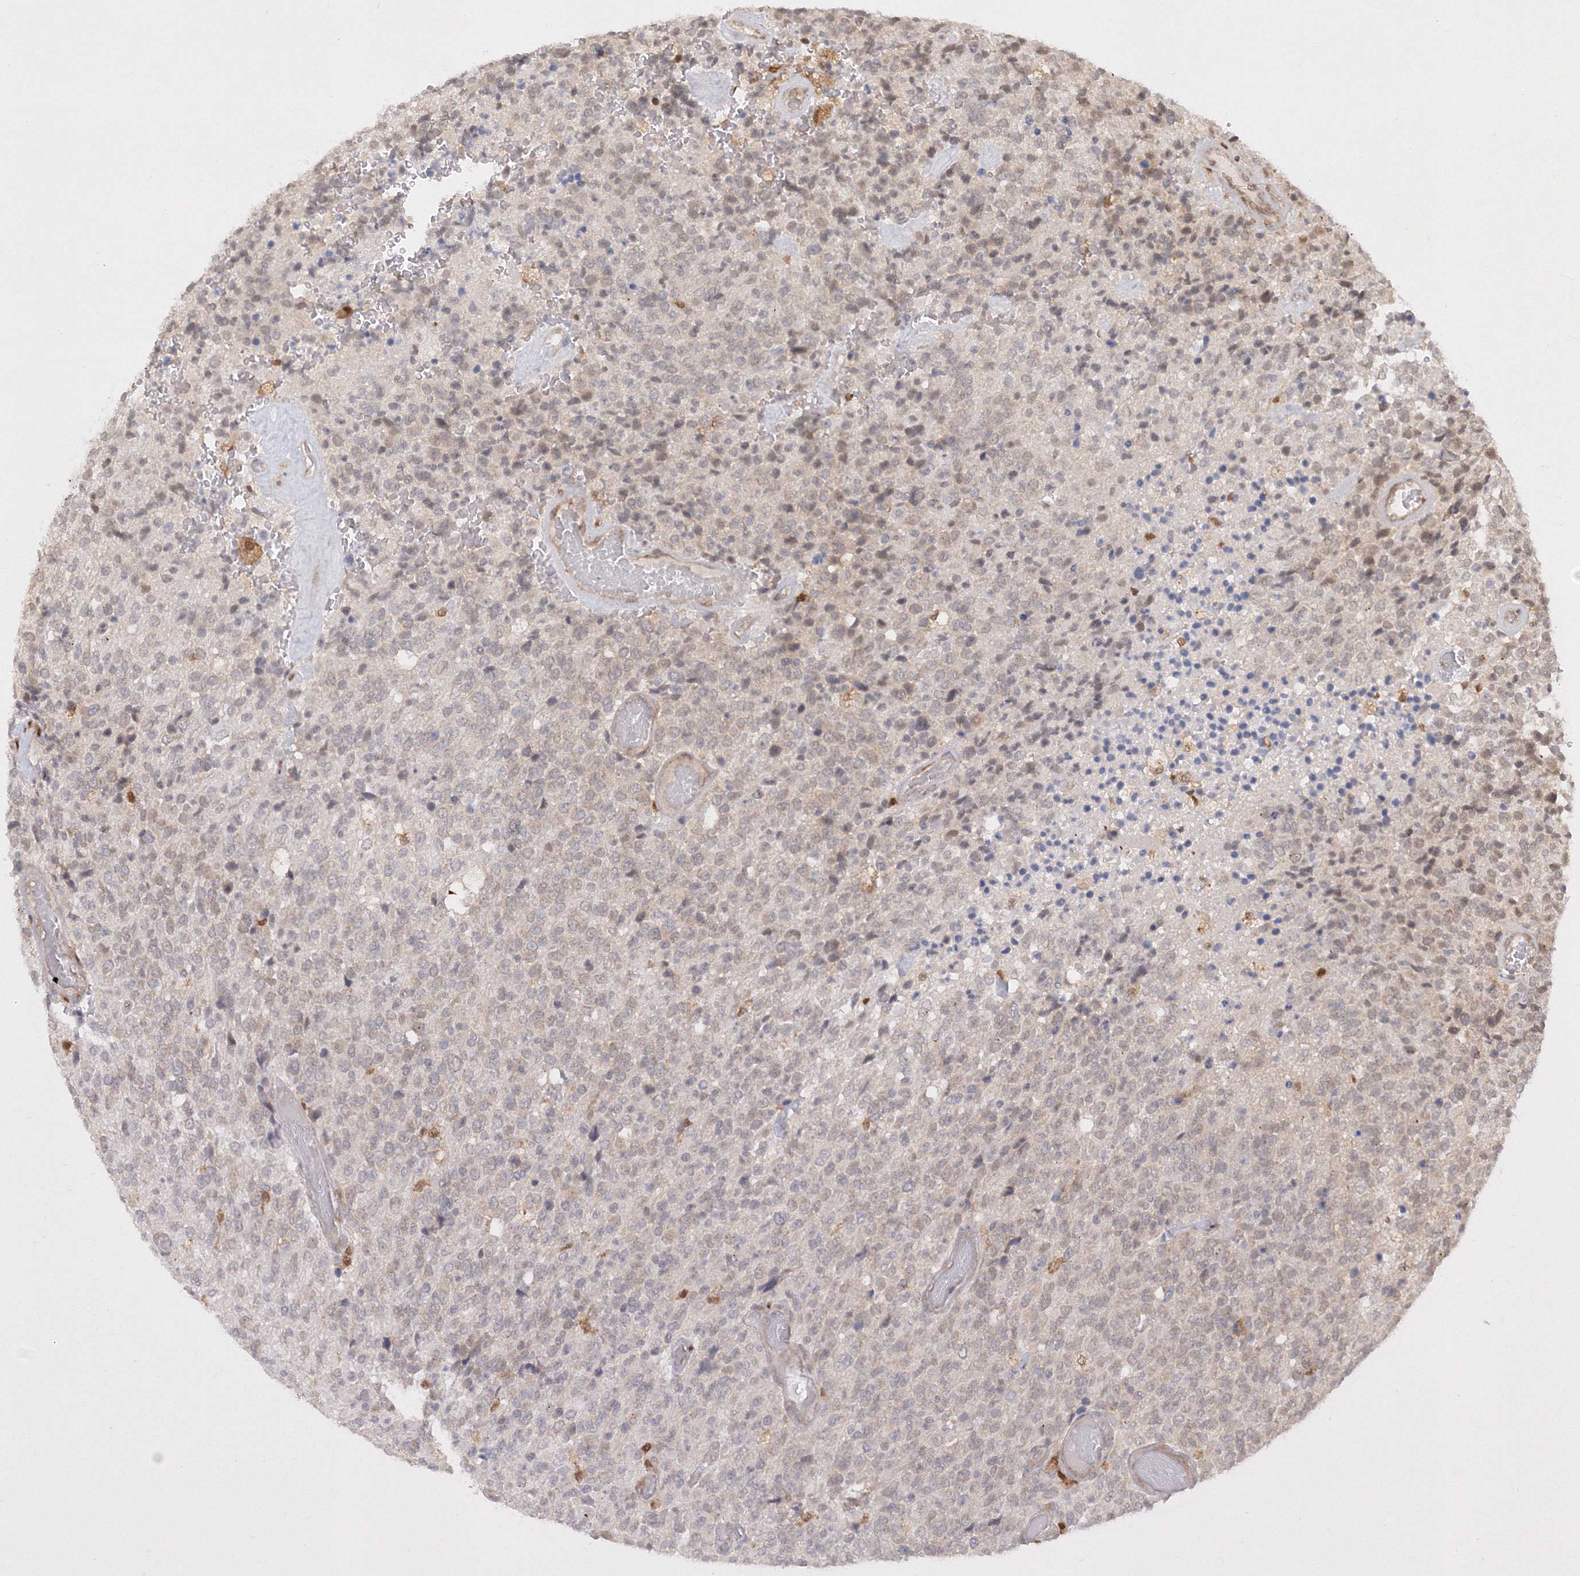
{"staining": {"intensity": "weak", "quantity": "<25%", "location": "nuclear"}, "tissue": "glioma", "cell_type": "Tumor cells", "image_type": "cancer", "snomed": [{"axis": "morphology", "description": "Glioma, malignant, High grade"}, {"axis": "topography", "description": "pancreas cauda"}], "caption": "A micrograph of human malignant glioma (high-grade) is negative for staining in tumor cells.", "gene": "TMEM50B", "patient": {"sex": "male", "age": 60}}